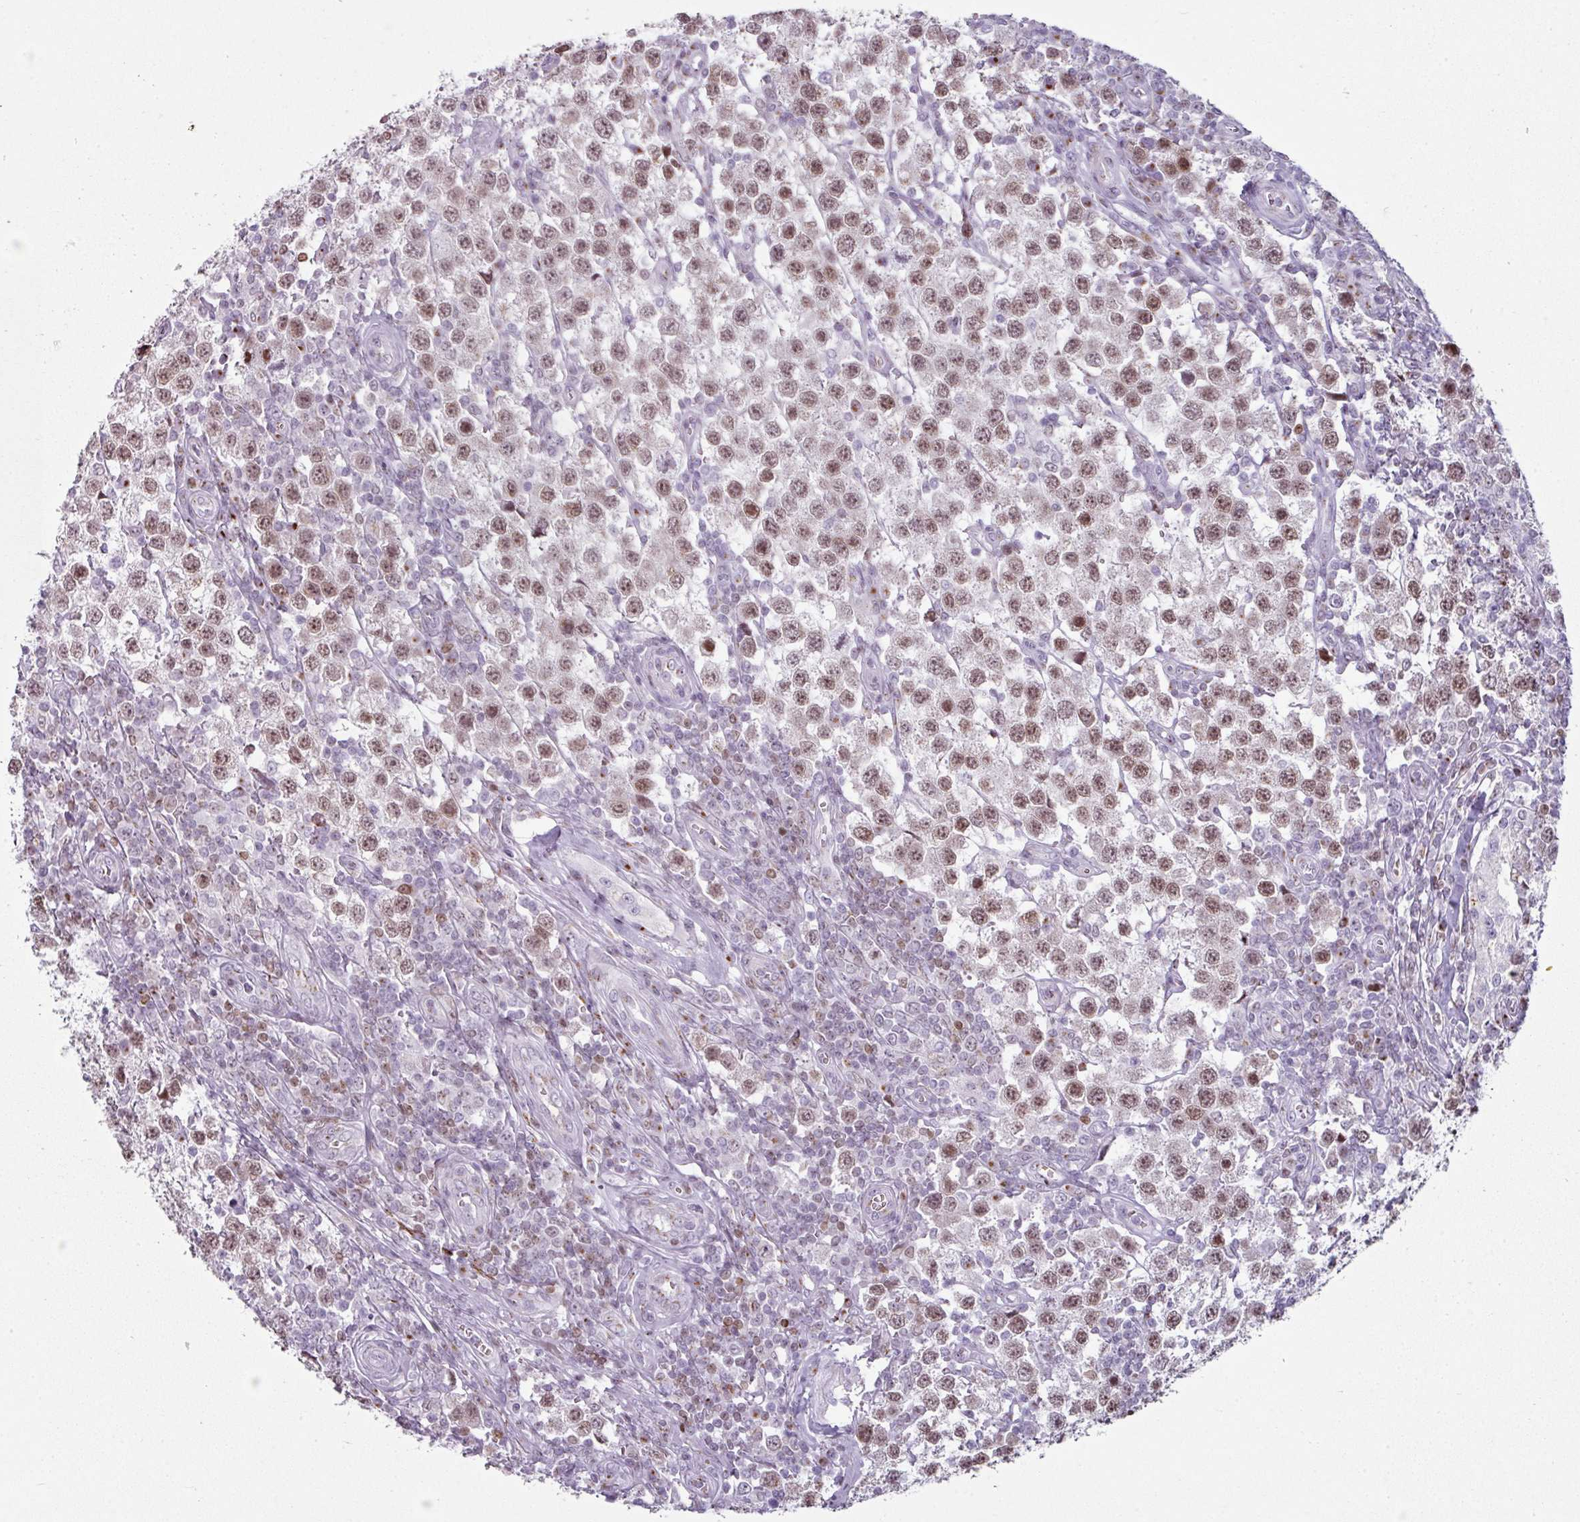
{"staining": {"intensity": "moderate", "quantity": ">75%", "location": "nuclear"}, "tissue": "testis cancer", "cell_type": "Tumor cells", "image_type": "cancer", "snomed": [{"axis": "morphology", "description": "Seminoma, NOS"}, {"axis": "topography", "description": "Testis"}], "caption": "Seminoma (testis) stained for a protein (brown) demonstrates moderate nuclear positive expression in about >75% of tumor cells.", "gene": "SYT8", "patient": {"sex": "male", "age": 34}}